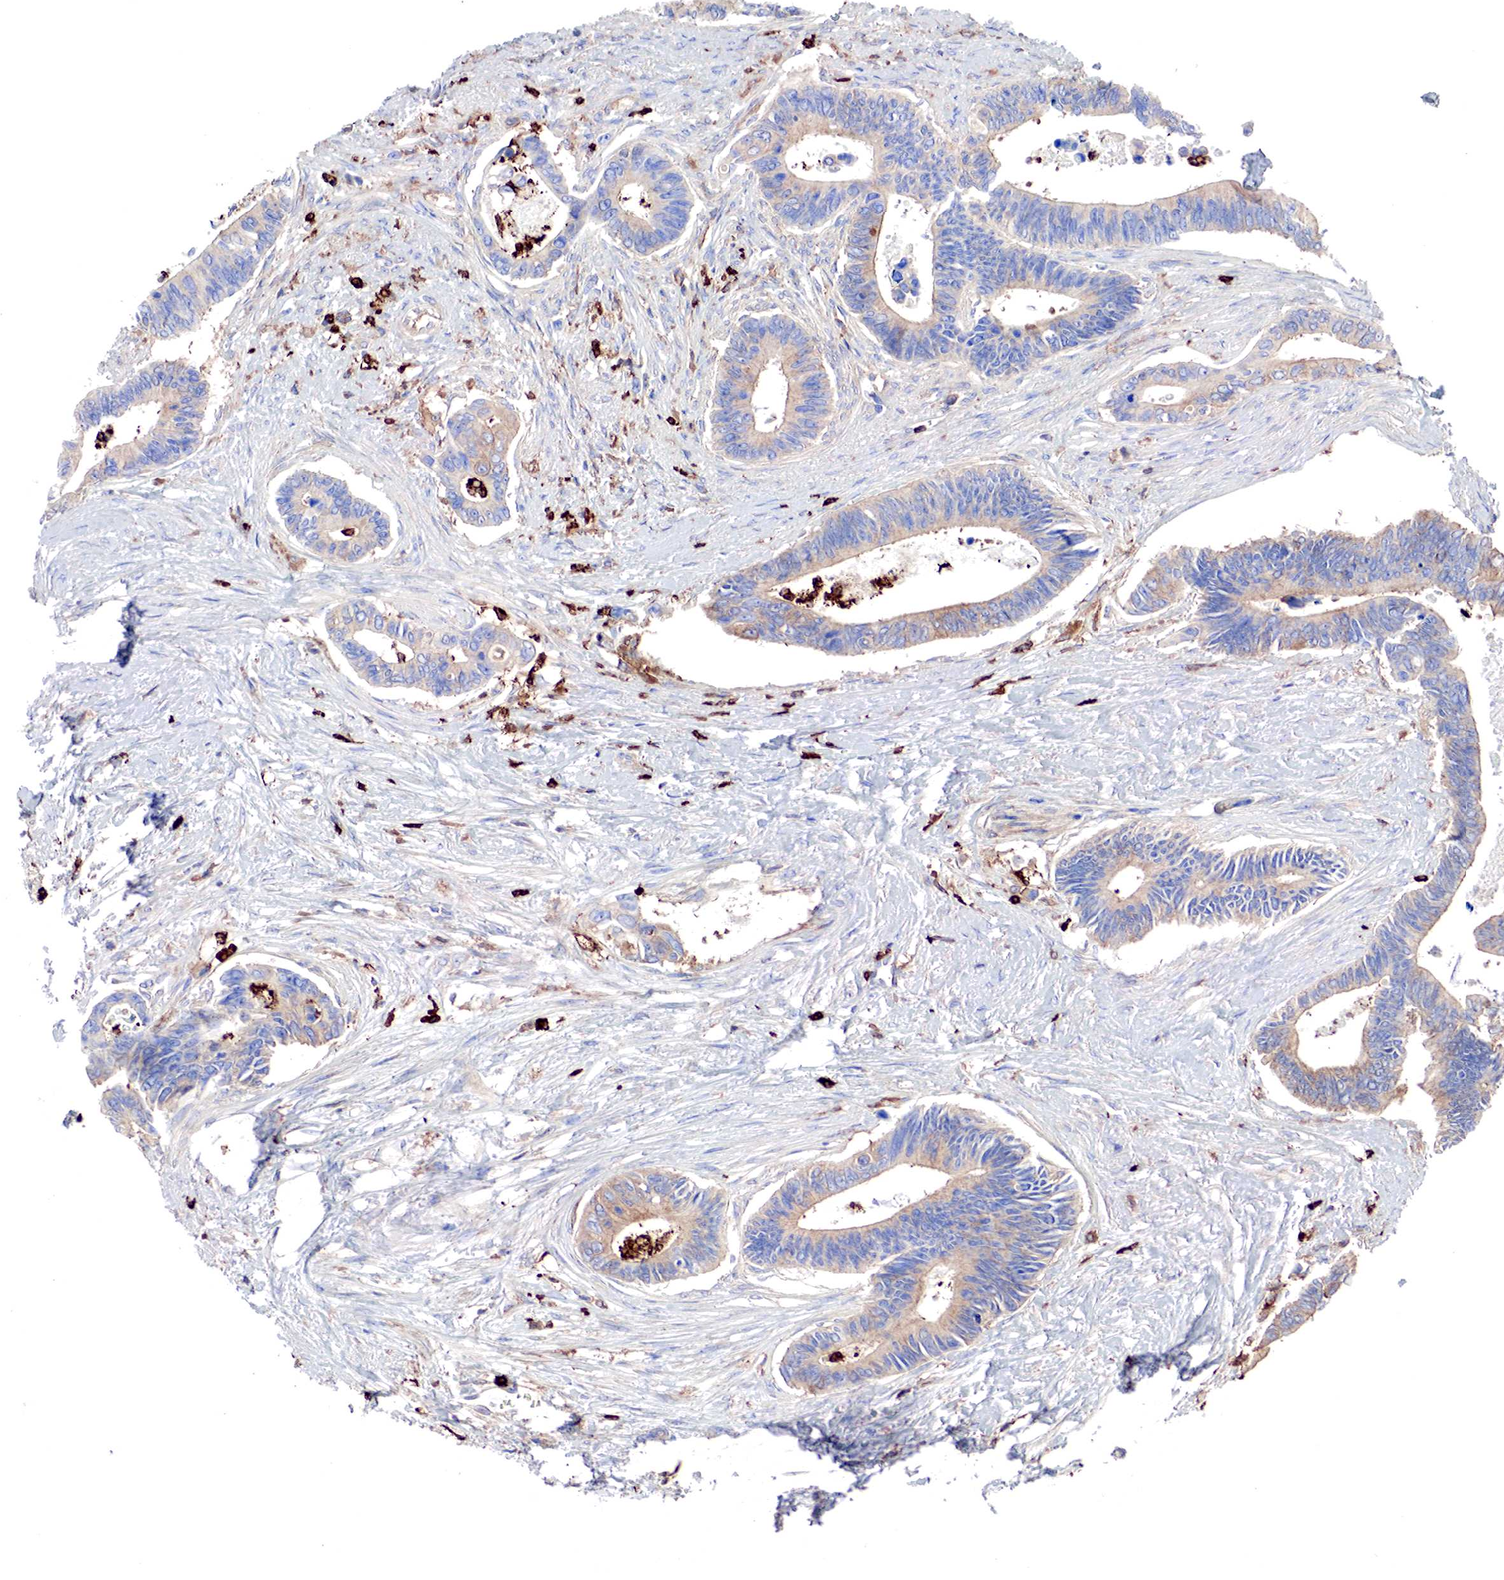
{"staining": {"intensity": "weak", "quantity": "<25%", "location": "cytoplasmic/membranous"}, "tissue": "pancreatic cancer", "cell_type": "Tumor cells", "image_type": "cancer", "snomed": [{"axis": "morphology", "description": "Adenocarcinoma, NOS"}, {"axis": "topography", "description": "Pancreas"}], "caption": "This is a photomicrograph of immunohistochemistry staining of pancreatic cancer (adenocarcinoma), which shows no positivity in tumor cells.", "gene": "G6PD", "patient": {"sex": "female", "age": 70}}